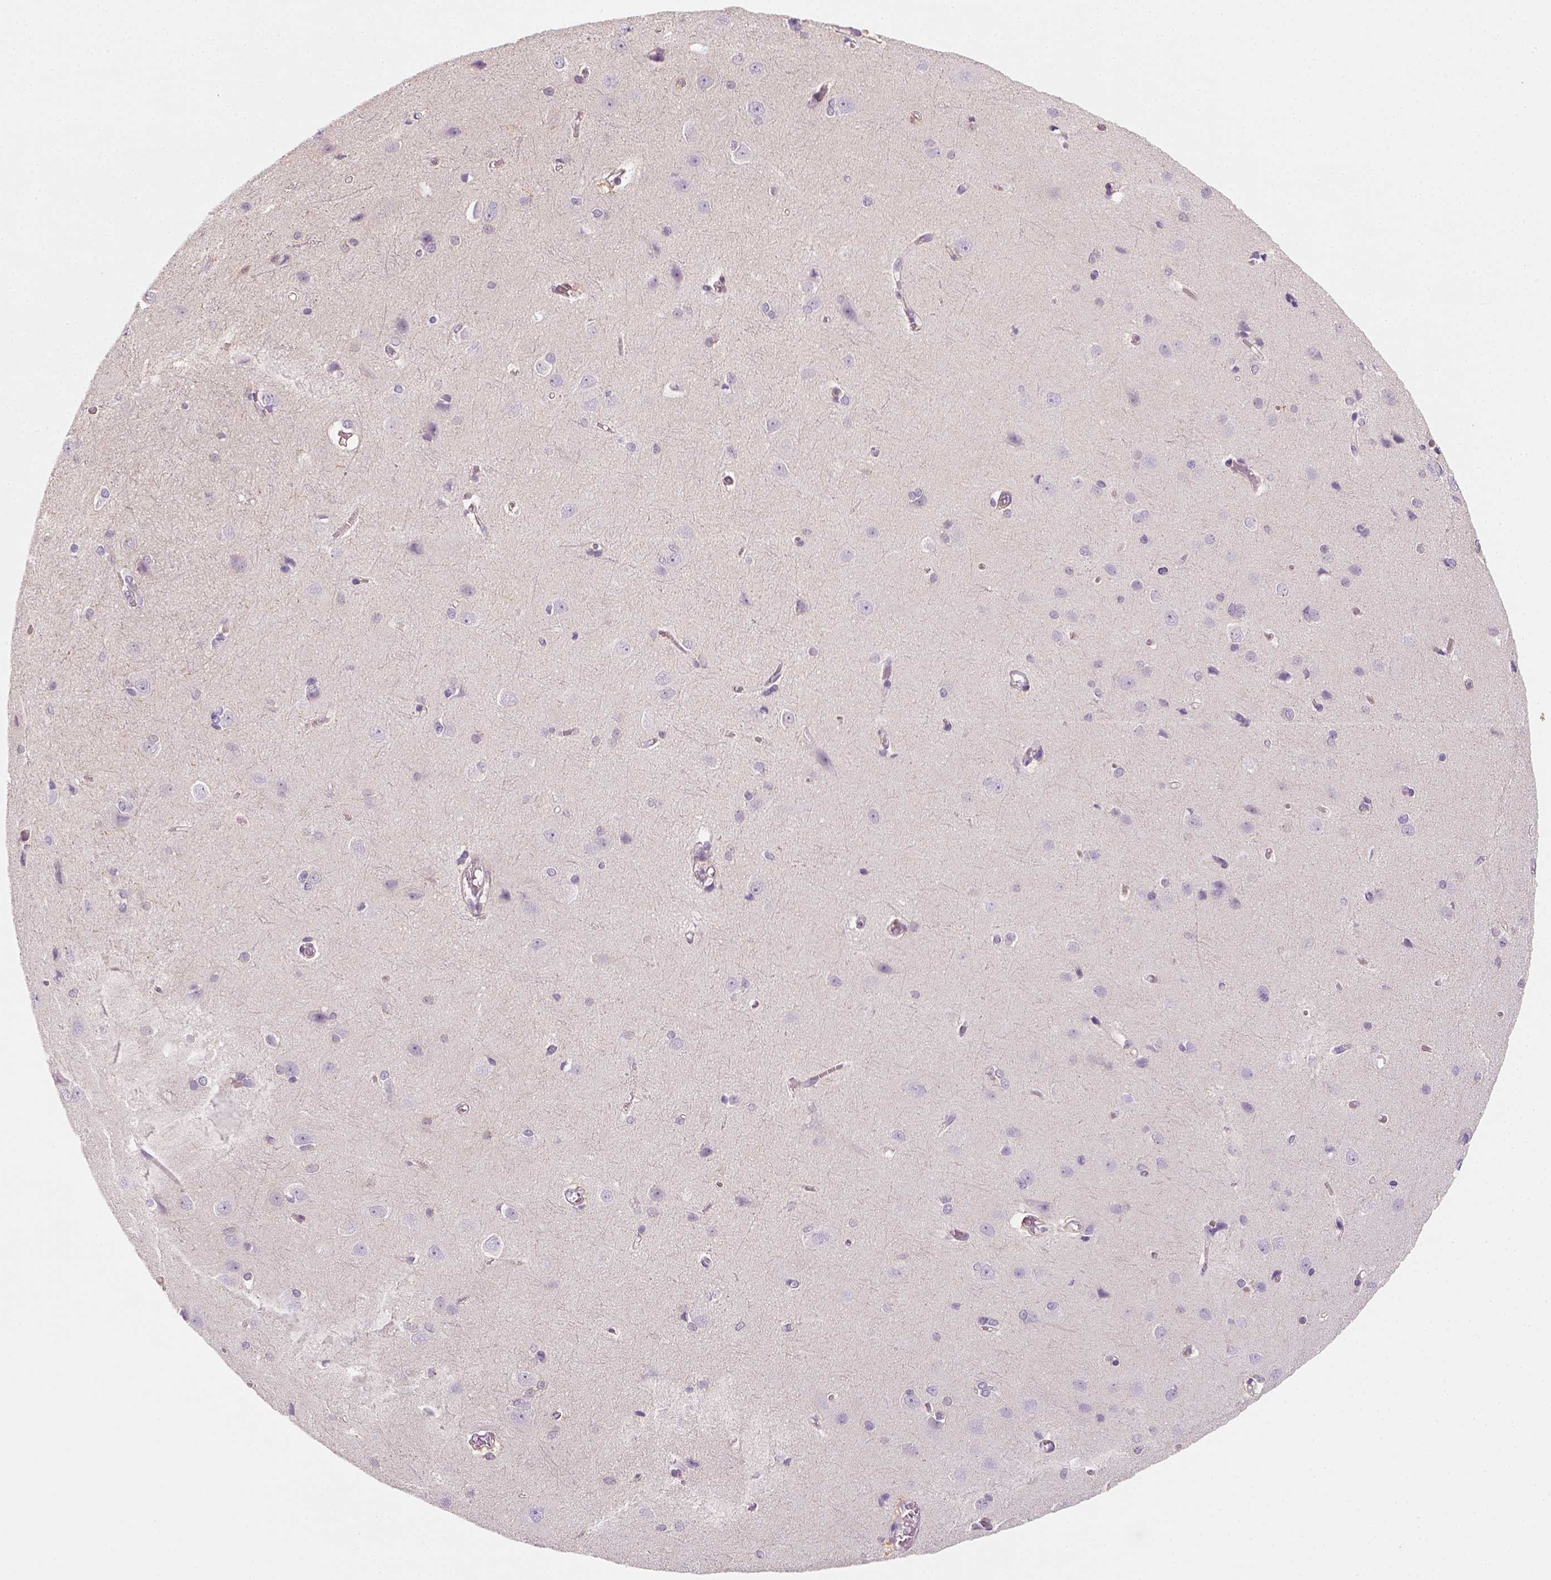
{"staining": {"intensity": "negative", "quantity": "none", "location": "none"}, "tissue": "cerebral cortex", "cell_type": "Endothelial cells", "image_type": "normal", "snomed": [{"axis": "morphology", "description": "Normal tissue, NOS"}, {"axis": "topography", "description": "Cerebral cortex"}], "caption": "Endothelial cells show no significant positivity in unremarkable cerebral cortex. (Stains: DAB (3,3'-diaminobenzidine) immunohistochemistry with hematoxylin counter stain, Microscopy: brightfield microscopy at high magnification).", "gene": "EPHB1", "patient": {"sex": "male", "age": 37}}